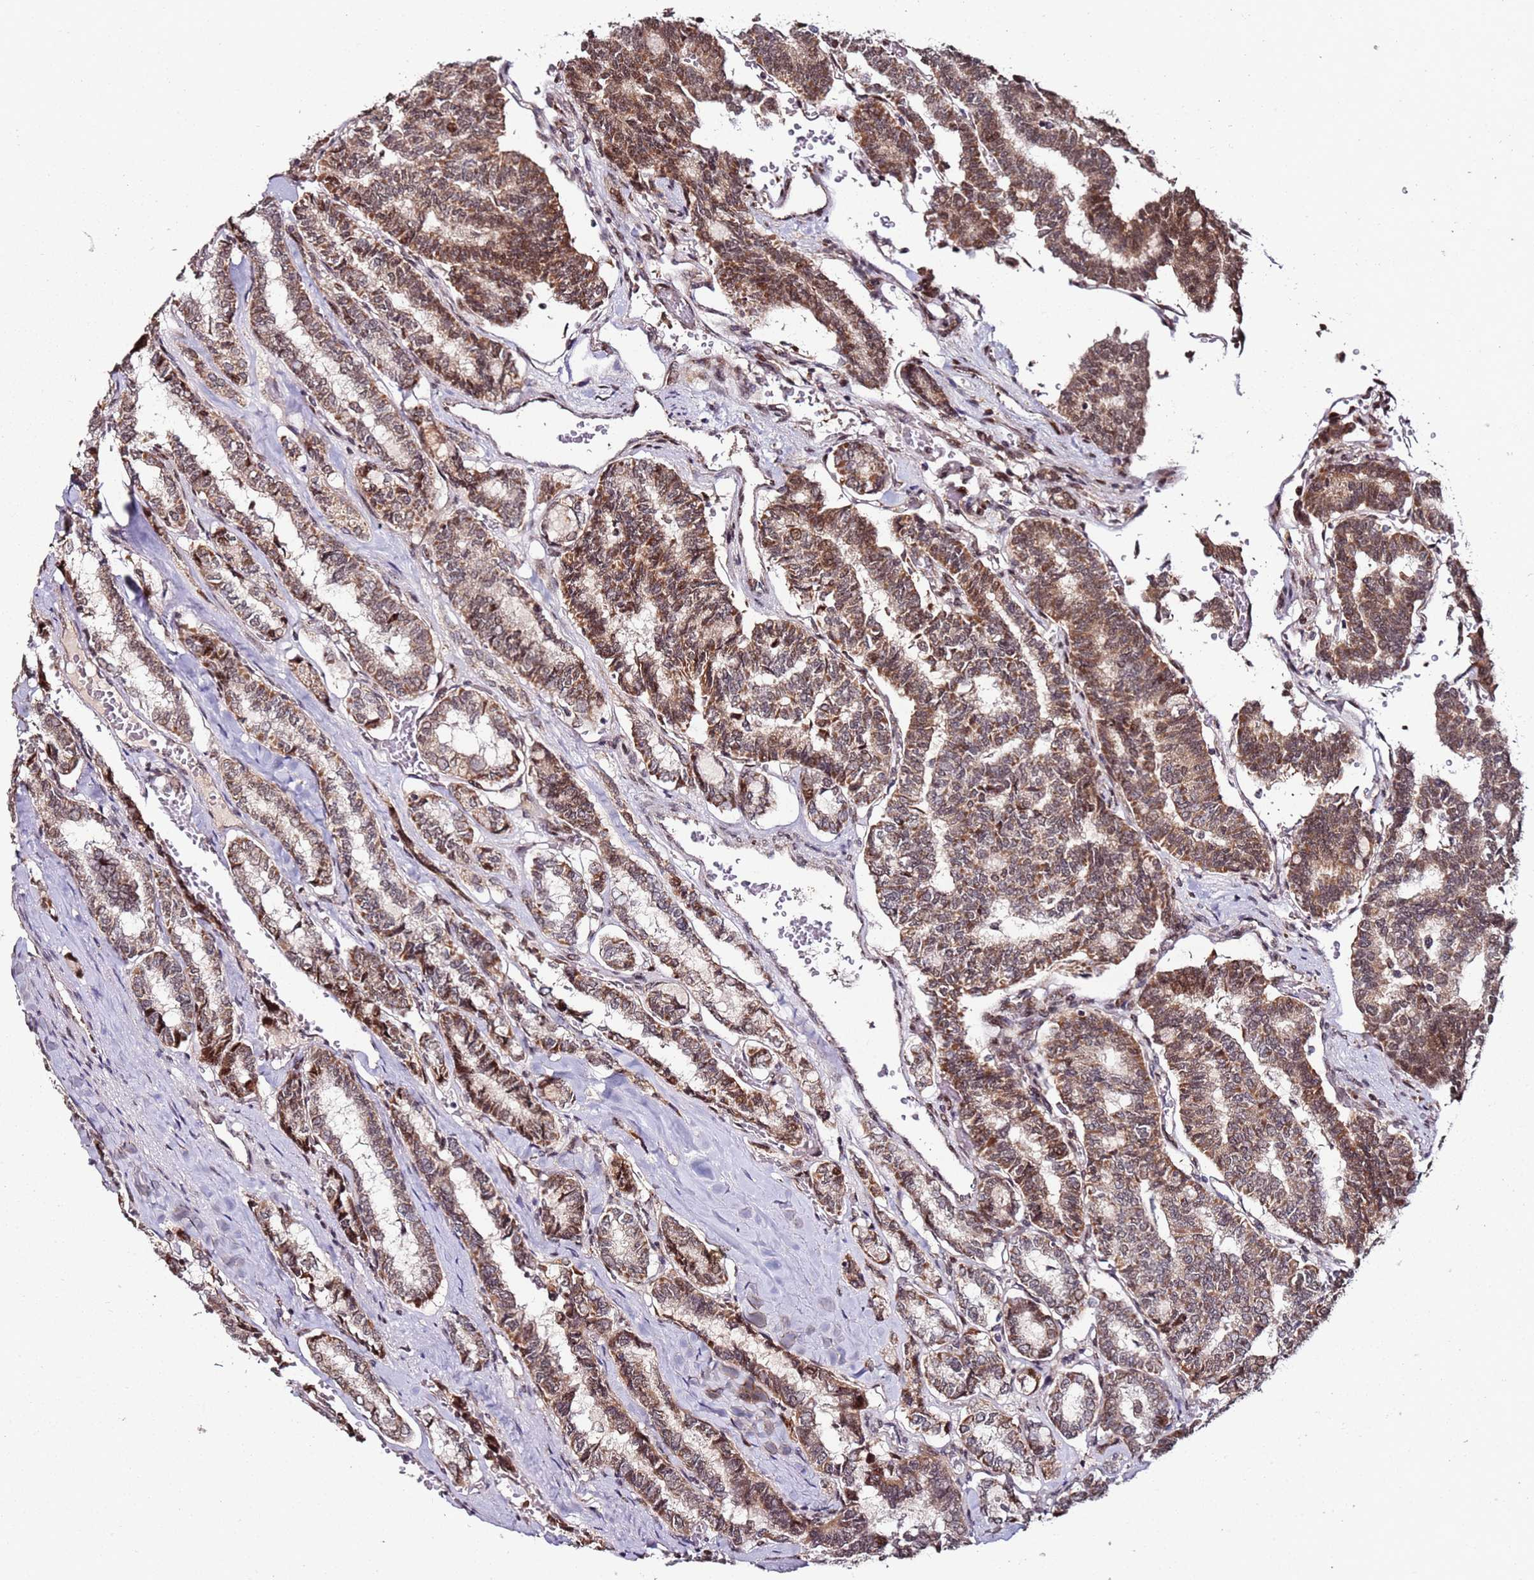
{"staining": {"intensity": "moderate", "quantity": ">75%", "location": "cytoplasmic/membranous,nuclear"}, "tissue": "thyroid cancer", "cell_type": "Tumor cells", "image_type": "cancer", "snomed": [{"axis": "morphology", "description": "Papillary adenocarcinoma, NOS"}, {"axis": "topography", "description": "Thyroid gland"}], "caption": "Thyroid papillary adenocarcinoma was stained to show a protein in brown. There is medium levels of moderate cytoplasmic/membranous and nuclear staining in about >75% of tumor cells.", "gene": "TP53AIP1", "patient": {"sex": "female", "age": 35}}